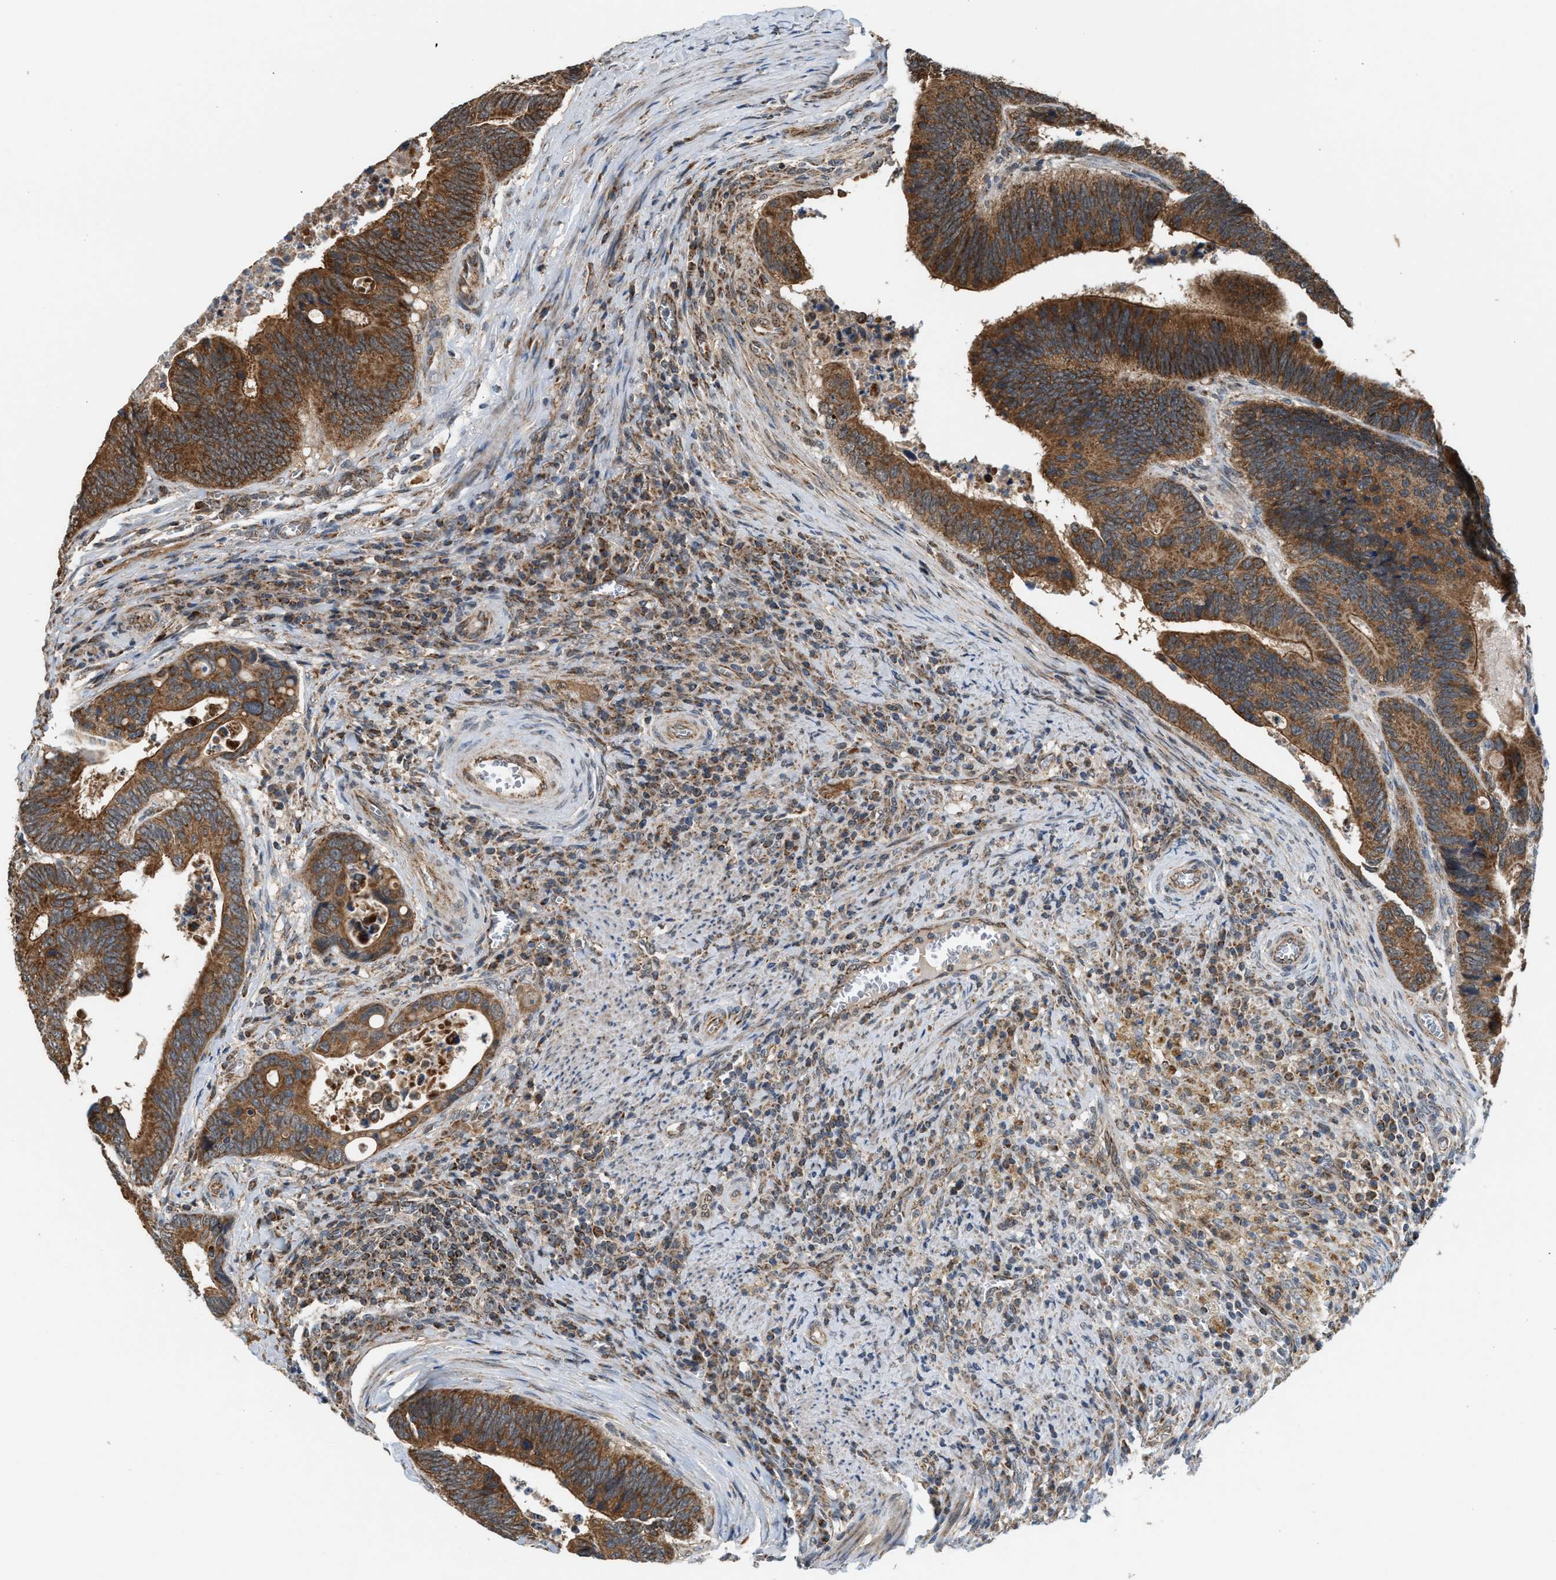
{"staining": {"intensity": "moderate", "quantity": ">75%", "location": "cytoplasmic/membranous"}, "tissue": "colorectal cancer", "cell_type": "Tumor cells", "image_type": "cancer", "snomed": [{"axis": "morphology", "description": "Inflammation, NOS"}, {"axis": "morphology", "description": "Adenocarcinoma, NOS"}, {"axis": "topography", "description": "Colon"}], "caption": "Tumor cells demonstrate moderate cytoplasmic/membranous expression in about >75% of cells in colorectal cancer.", "gene": "SGSM2", "patient": {"sex": "male", "age": 72}}